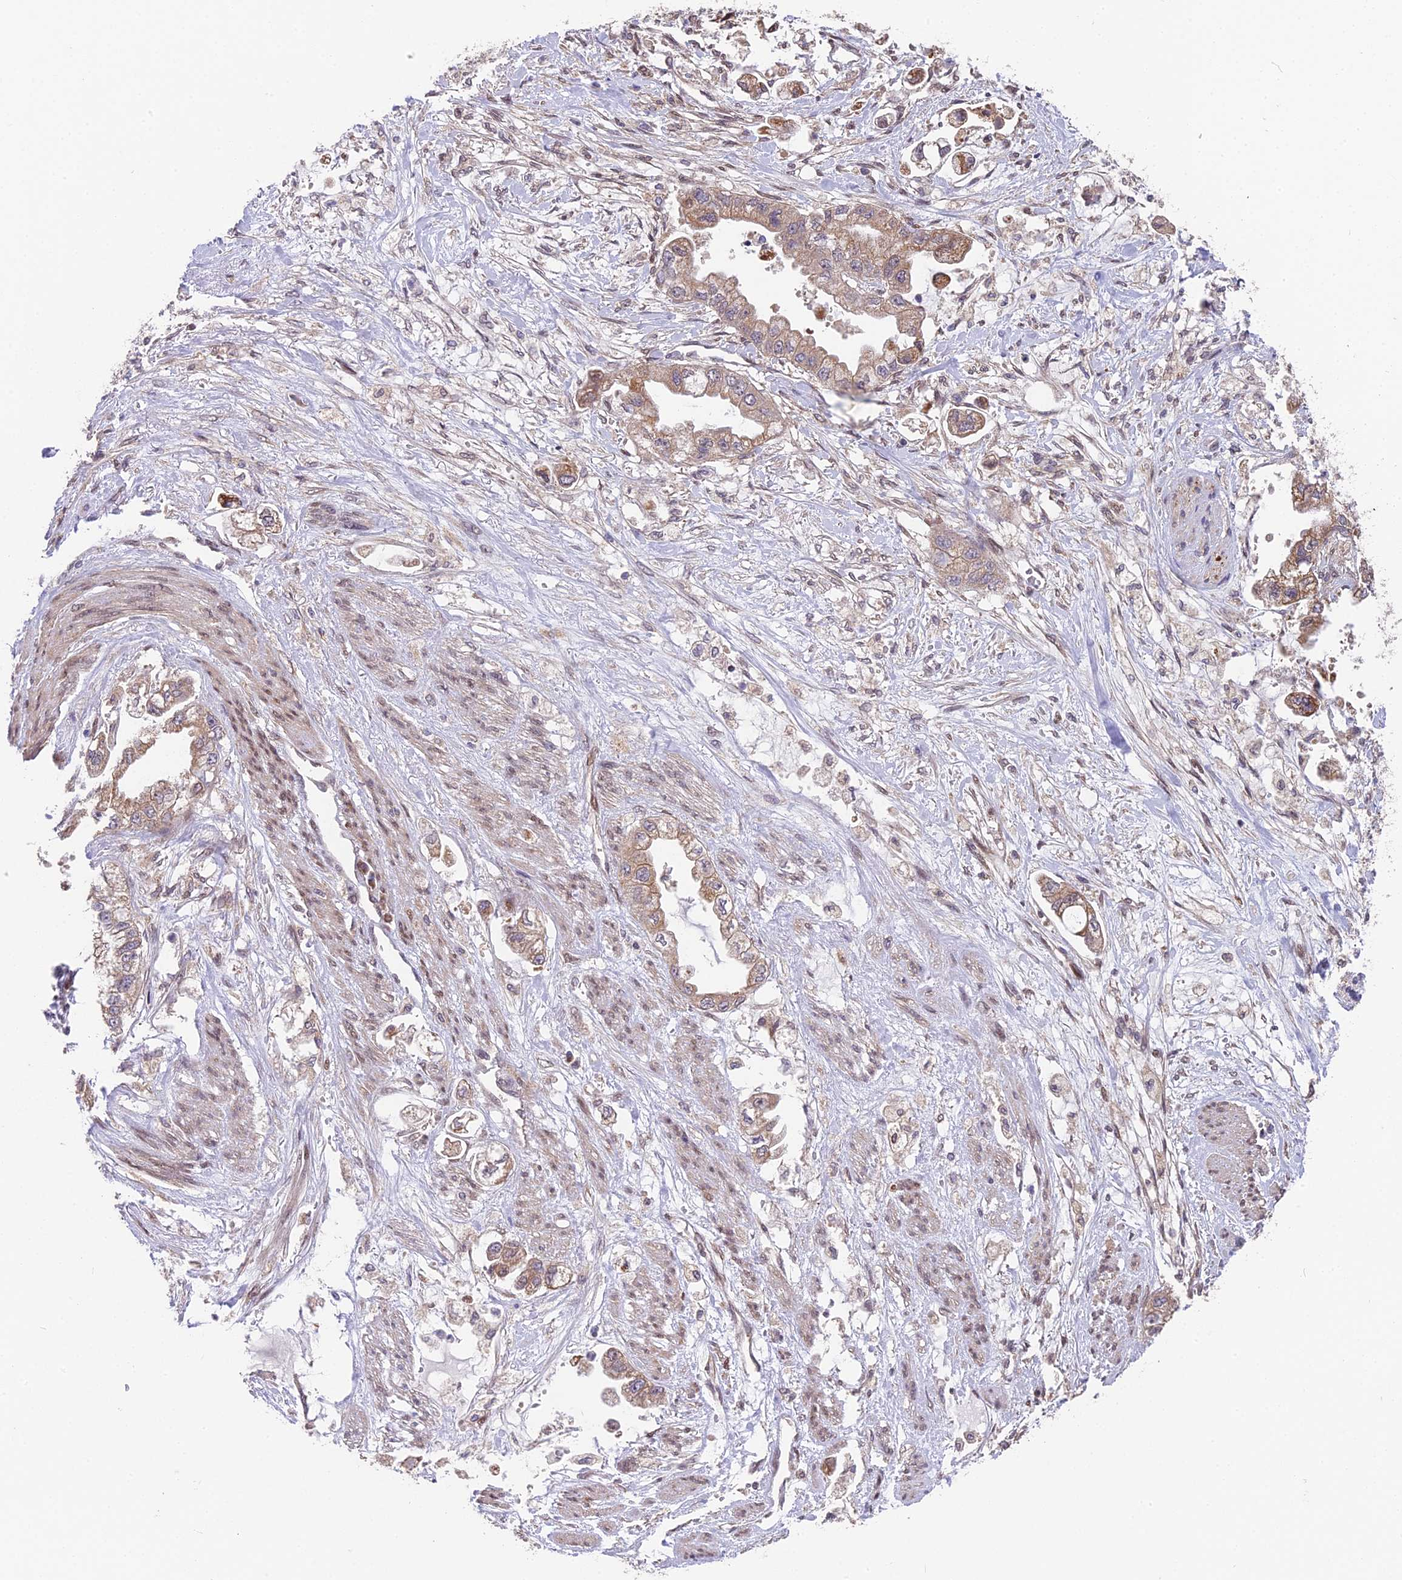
{"staining": {"intensity": "moderate", "quantity": ">75%", "location": "cytoplasmic/membranous,nuclear"}, "tissue": "stomach cancer", "cell_type": "Tumor cells", "image_type": "cancer", "snomed": [{"axis": "morphology", "description": "Adenocarcinoma, NOS"}, {"axis": "topography", "description": "Stomach"}], "caption": "This is a micrograph of IHC staining of adenocarcinoma (stomach), which shows moderate staining in the cytoplasmic/membranous and nuclear of tumor cells.", "gene": "CYP2R1", "patient": {"sex": "male", "age": 62}}